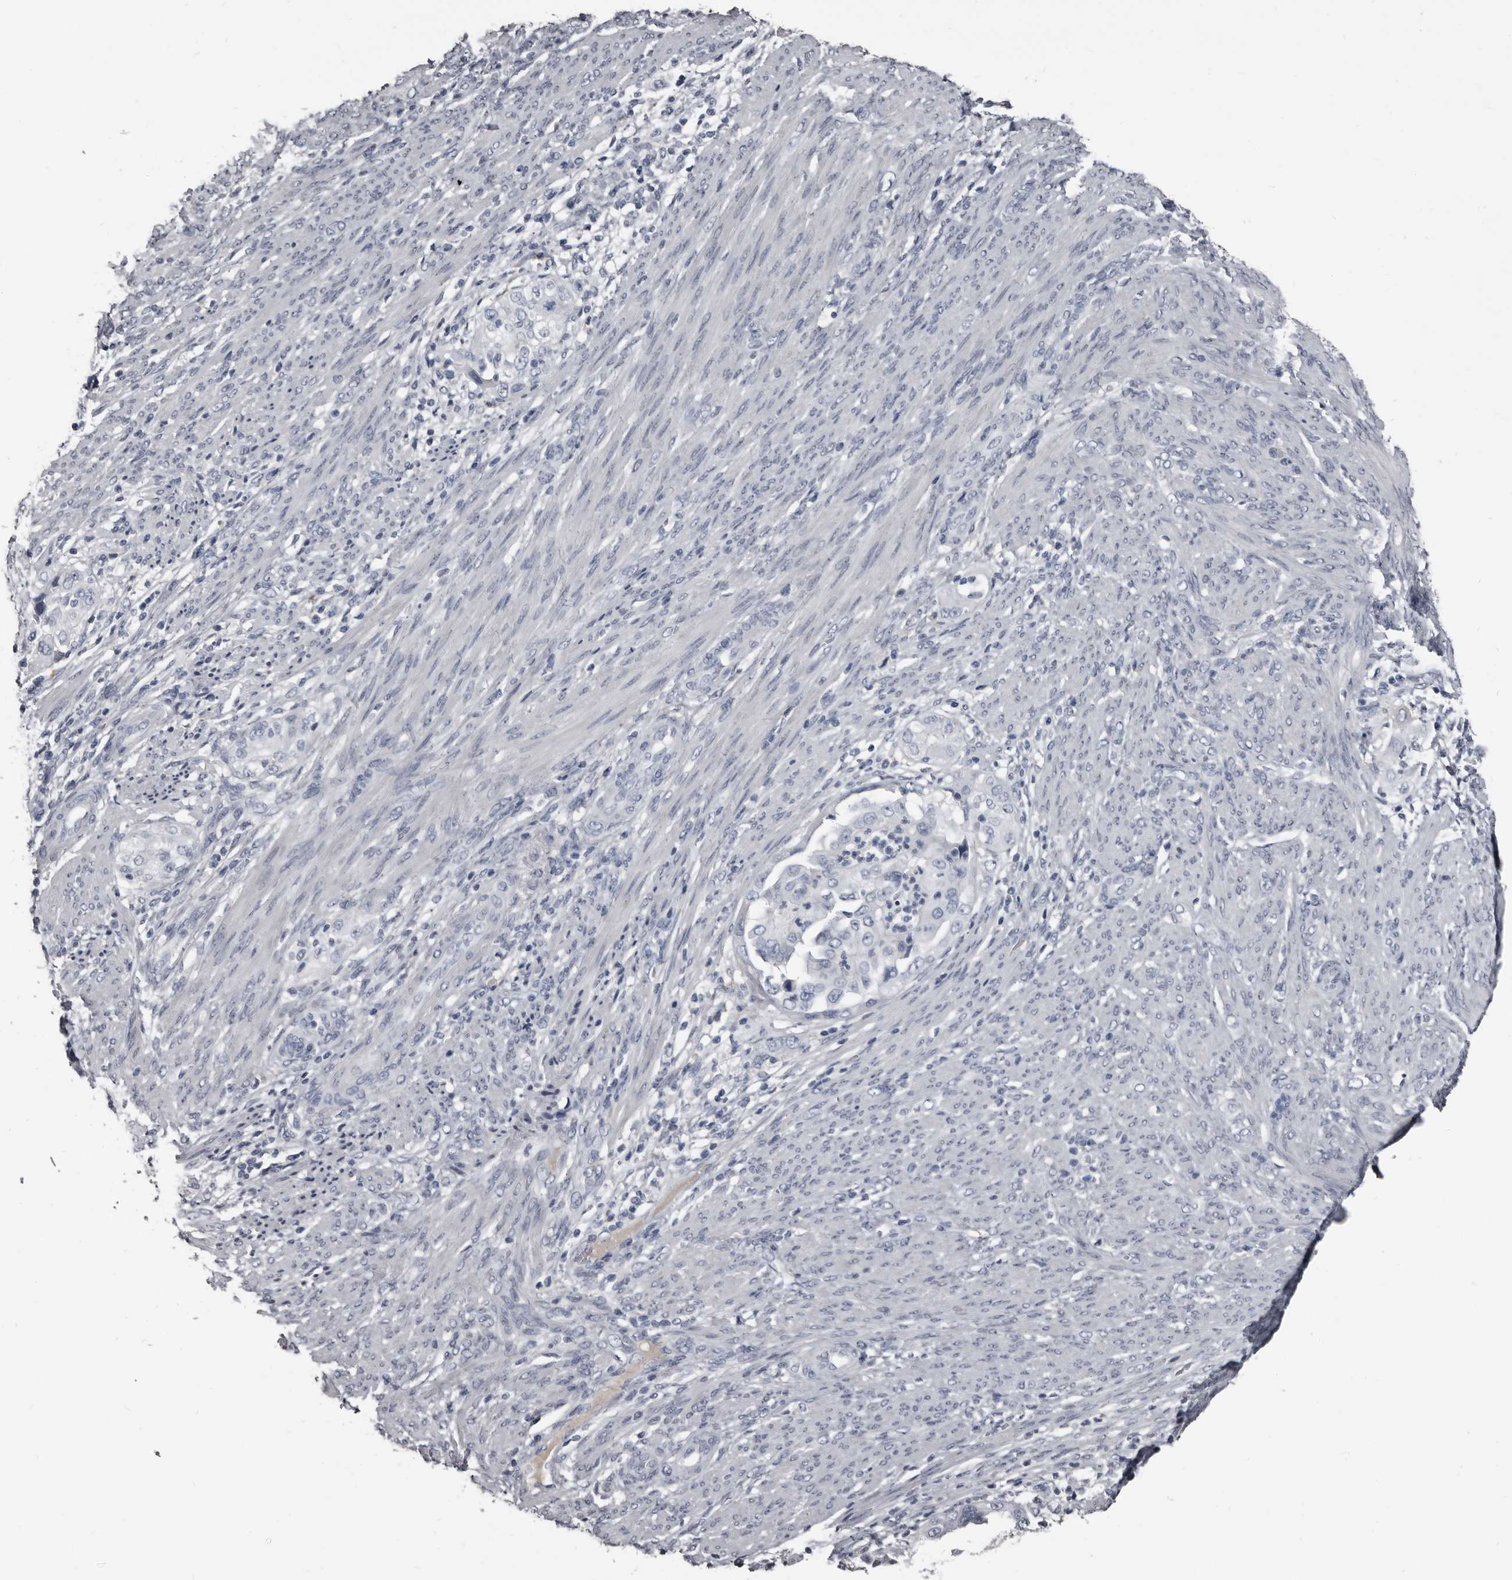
{"staining": {"intensity": "negative", "quantity": "none", "location": "none"}, "tissue": "endometrial cancer", "cell_type": "Tumor cells", "image_type": "cancer", "snomed": [{"axis": "morphology", "description": "Adenocarcinoma, NOS"}, {"axis": "topography", "description": "Endometrium"}], "caption": "This is a image of immunohistochemistry (IHC) staining of adenocarcinoma (endometrial), which shows no staining in tumor cells.", "gene": "GREB1", "patient": {"sex": "female", "age": 85}}